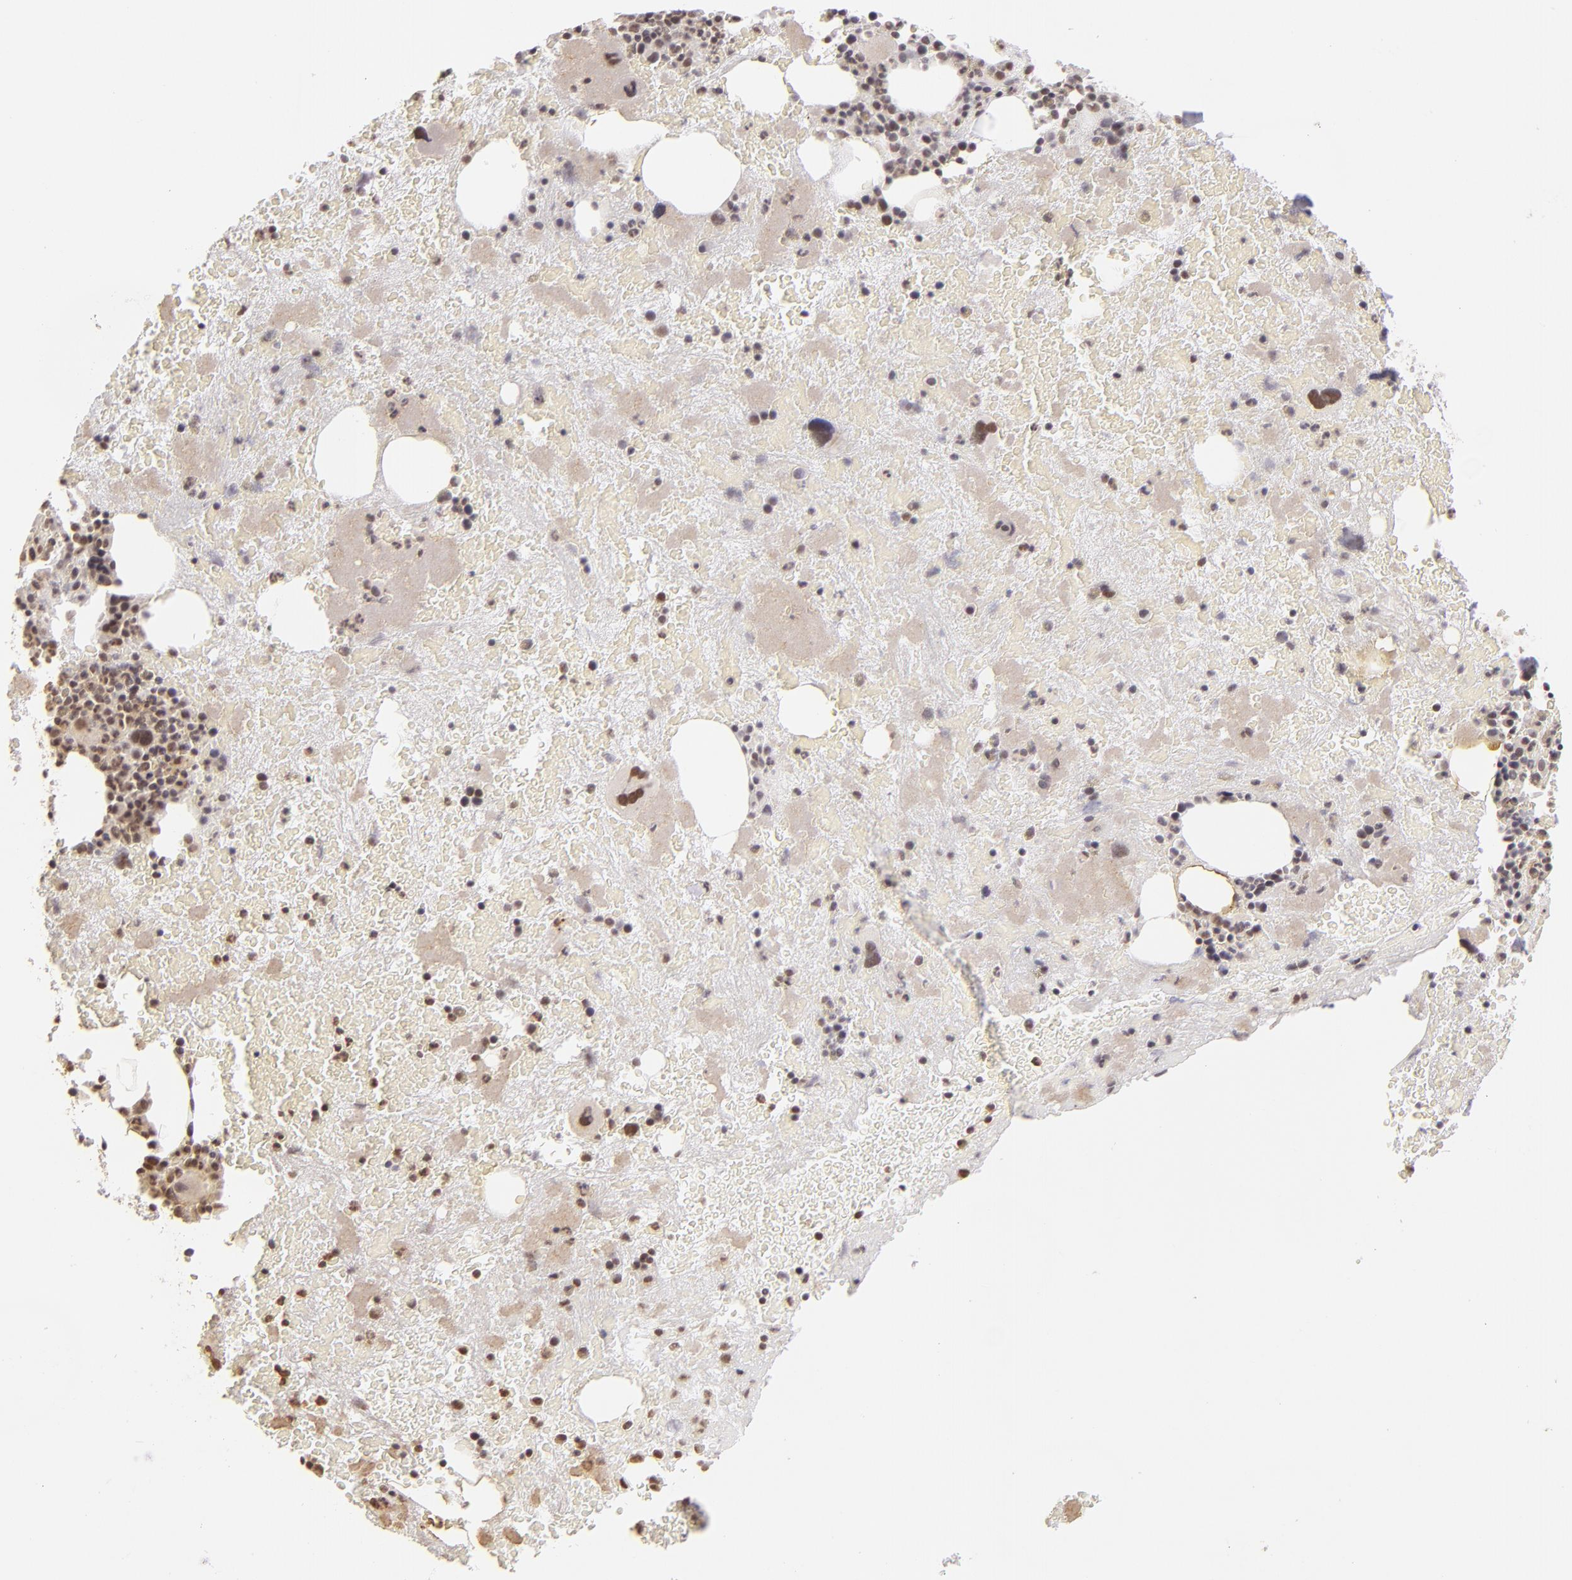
{"staining": {"intensity": "moderate", "quantity": "25%-75%", "location": "nuclear"}, "tissue": "bone marrow", "cell_type": "Hematopoietic cells", "image_type": "normal", "snomed": [{"axis": "morphology", "description": "Normal tissue, NOS"}, {"axis": "topography", "description": "Bone marrow"}], "caption": "Immunohistochemical staining of unremarkable human bone marrow displays 25%-75% levels of moderate nuclear protein positivity in about 25%-75% of hematopoietic cells.", "gene": "RARB", "patient": {"sex": "male", "age": 76}}